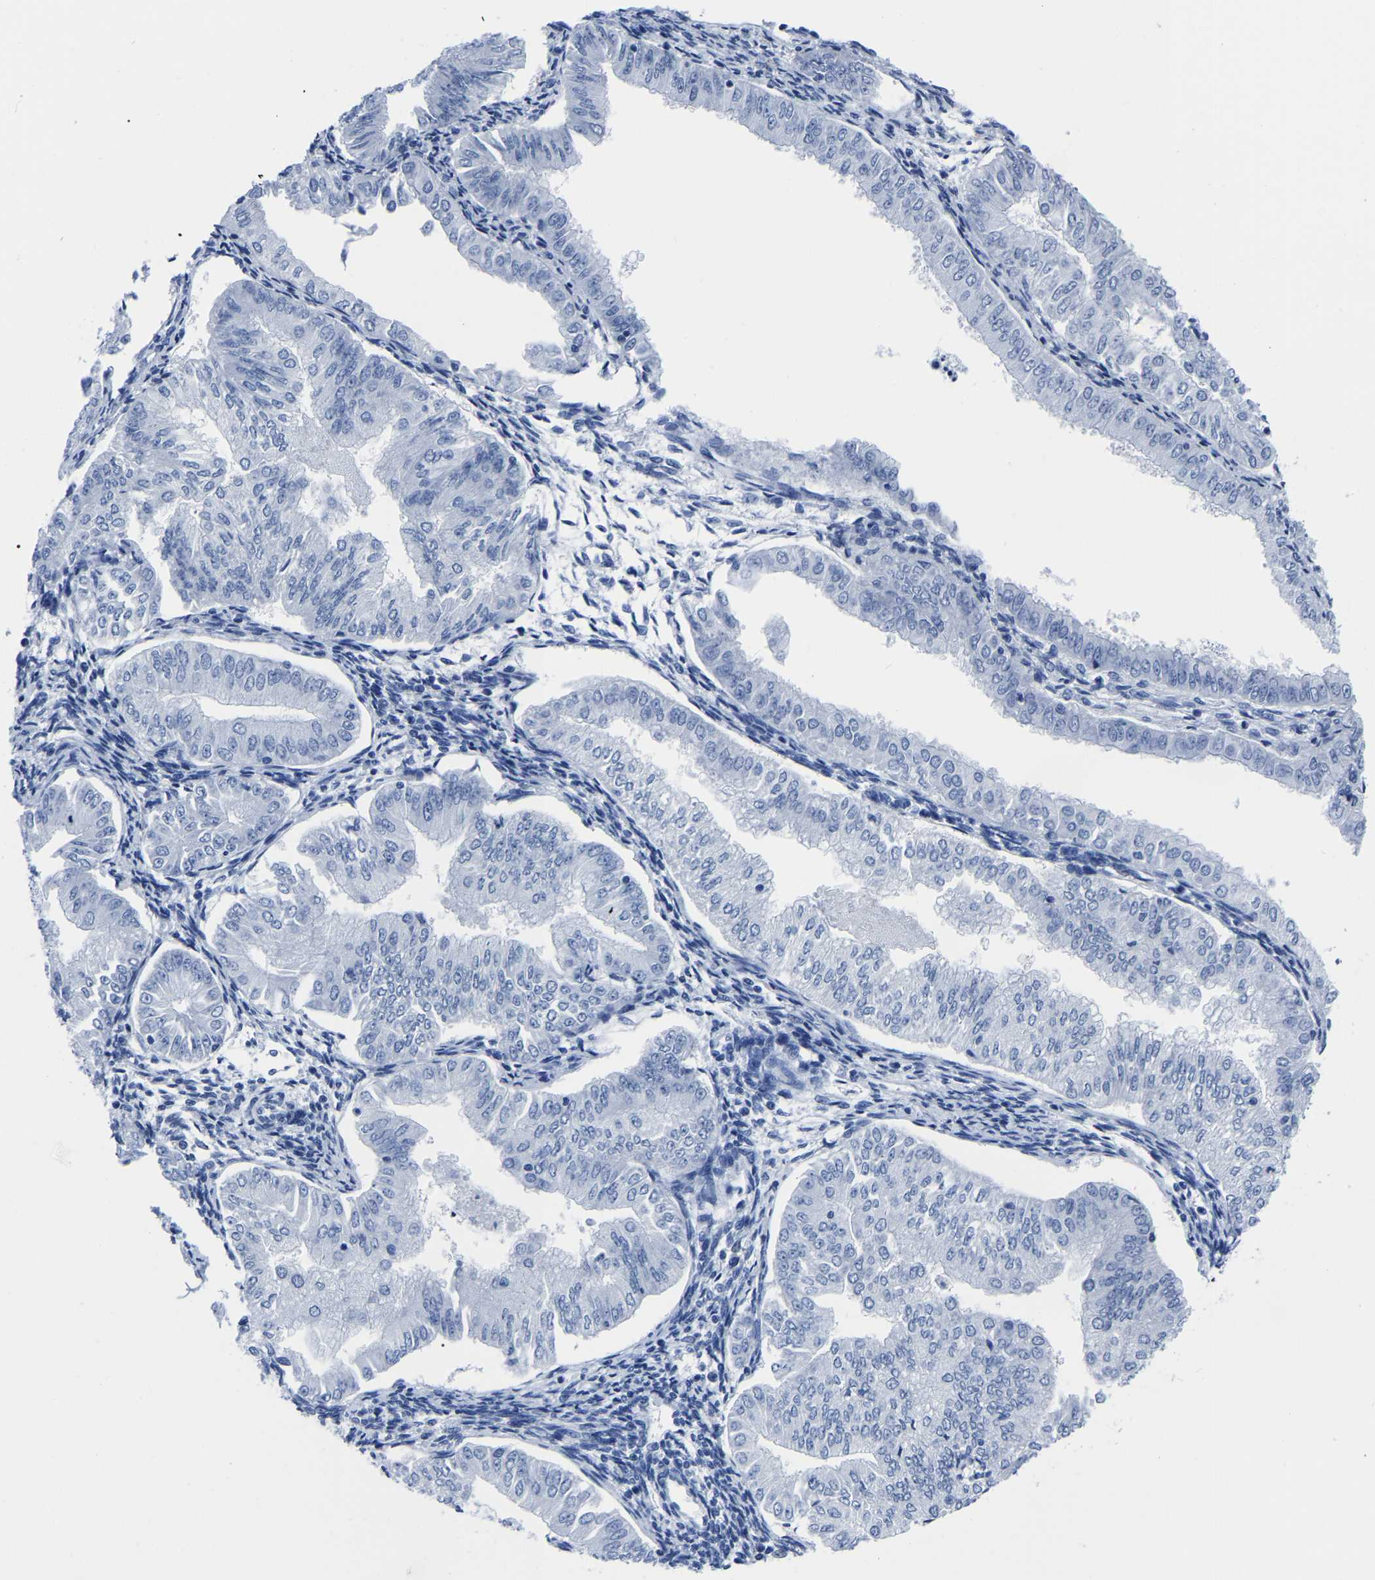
{"staining": {"intensity": "negative", "quantity": "none", "location": "none"}, "tissue": "endometrial cancer", "cell_type": "Tumor cells", "image_type": "cancer", "snomed": [{"axis": "morphology", "description": "Normal tissue, NOS"}, {"axis": "morphology", "description": "Adenocarcinoma, NOS"}, {"axis": "topography", "description": "Endometrium"}], "caption": "High power microscopy photomicrograph of an IHC micrograph of adenocarcinoma (endometrial), revealing no significant expression in tumor cells.", "gene": "IMPG2", "patient": {"sex": "female", "age": 53}}